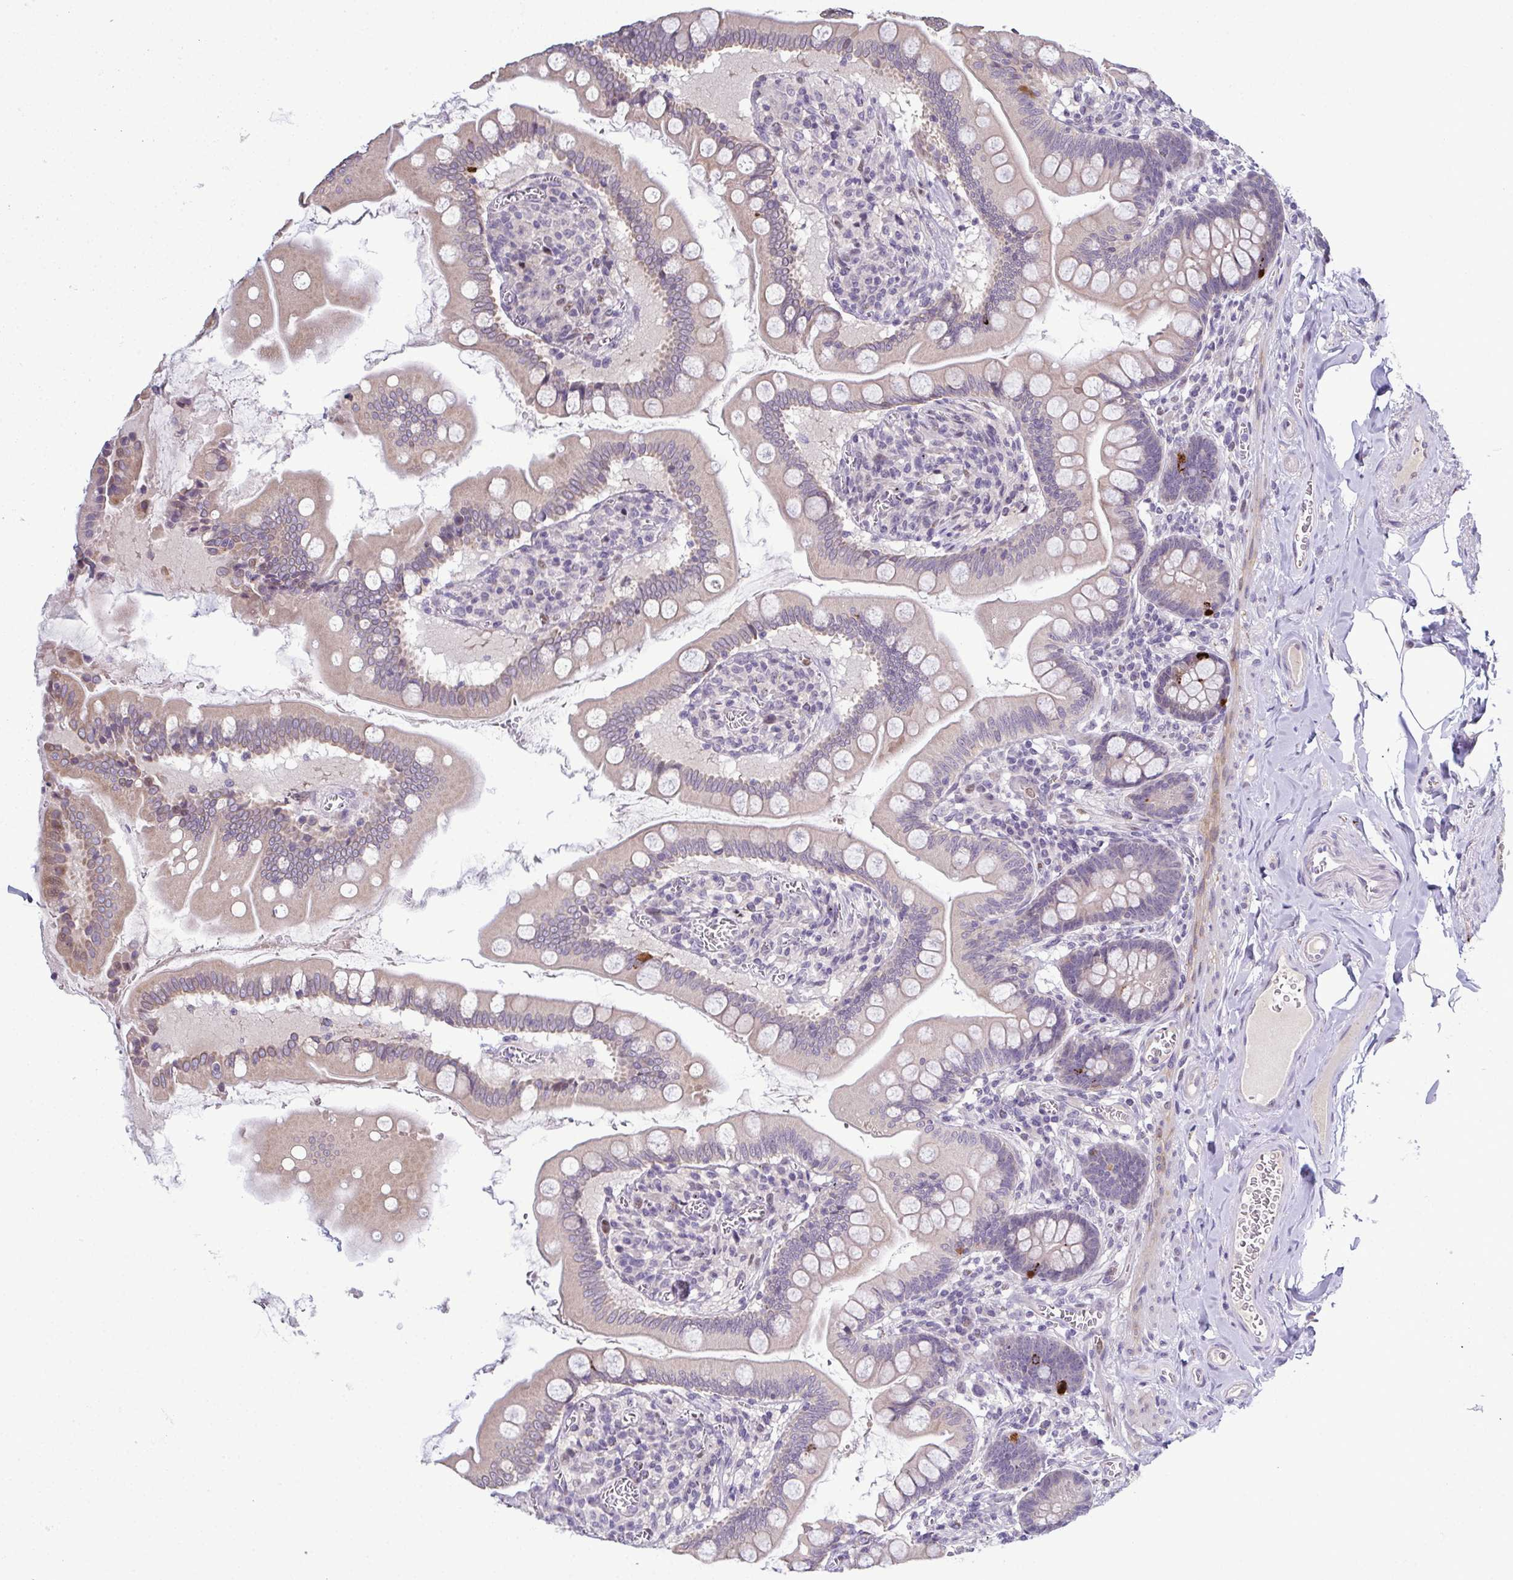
{"staining": {"intensity": "strong", "quantity": "<25%", "location": "cytoplasmic/membranous"}, "tissue": "small intestine", "cell_type": "Glandular cells", "image_type": "normal", "snomed": [{"axis": "morphology", "description": "Normal tissue, NOS"}, {"axis": "topography", "description": "Small intestine"}], "caption": "Approximately <25% of glandular cells in unremarkable small intestine demonstrate strong cytoplasmic/membranous protein positivity as visualized by brown immunohistochemical staining.", "gene": "ODF1", "patient": {"sex": "female", "age": 56}}